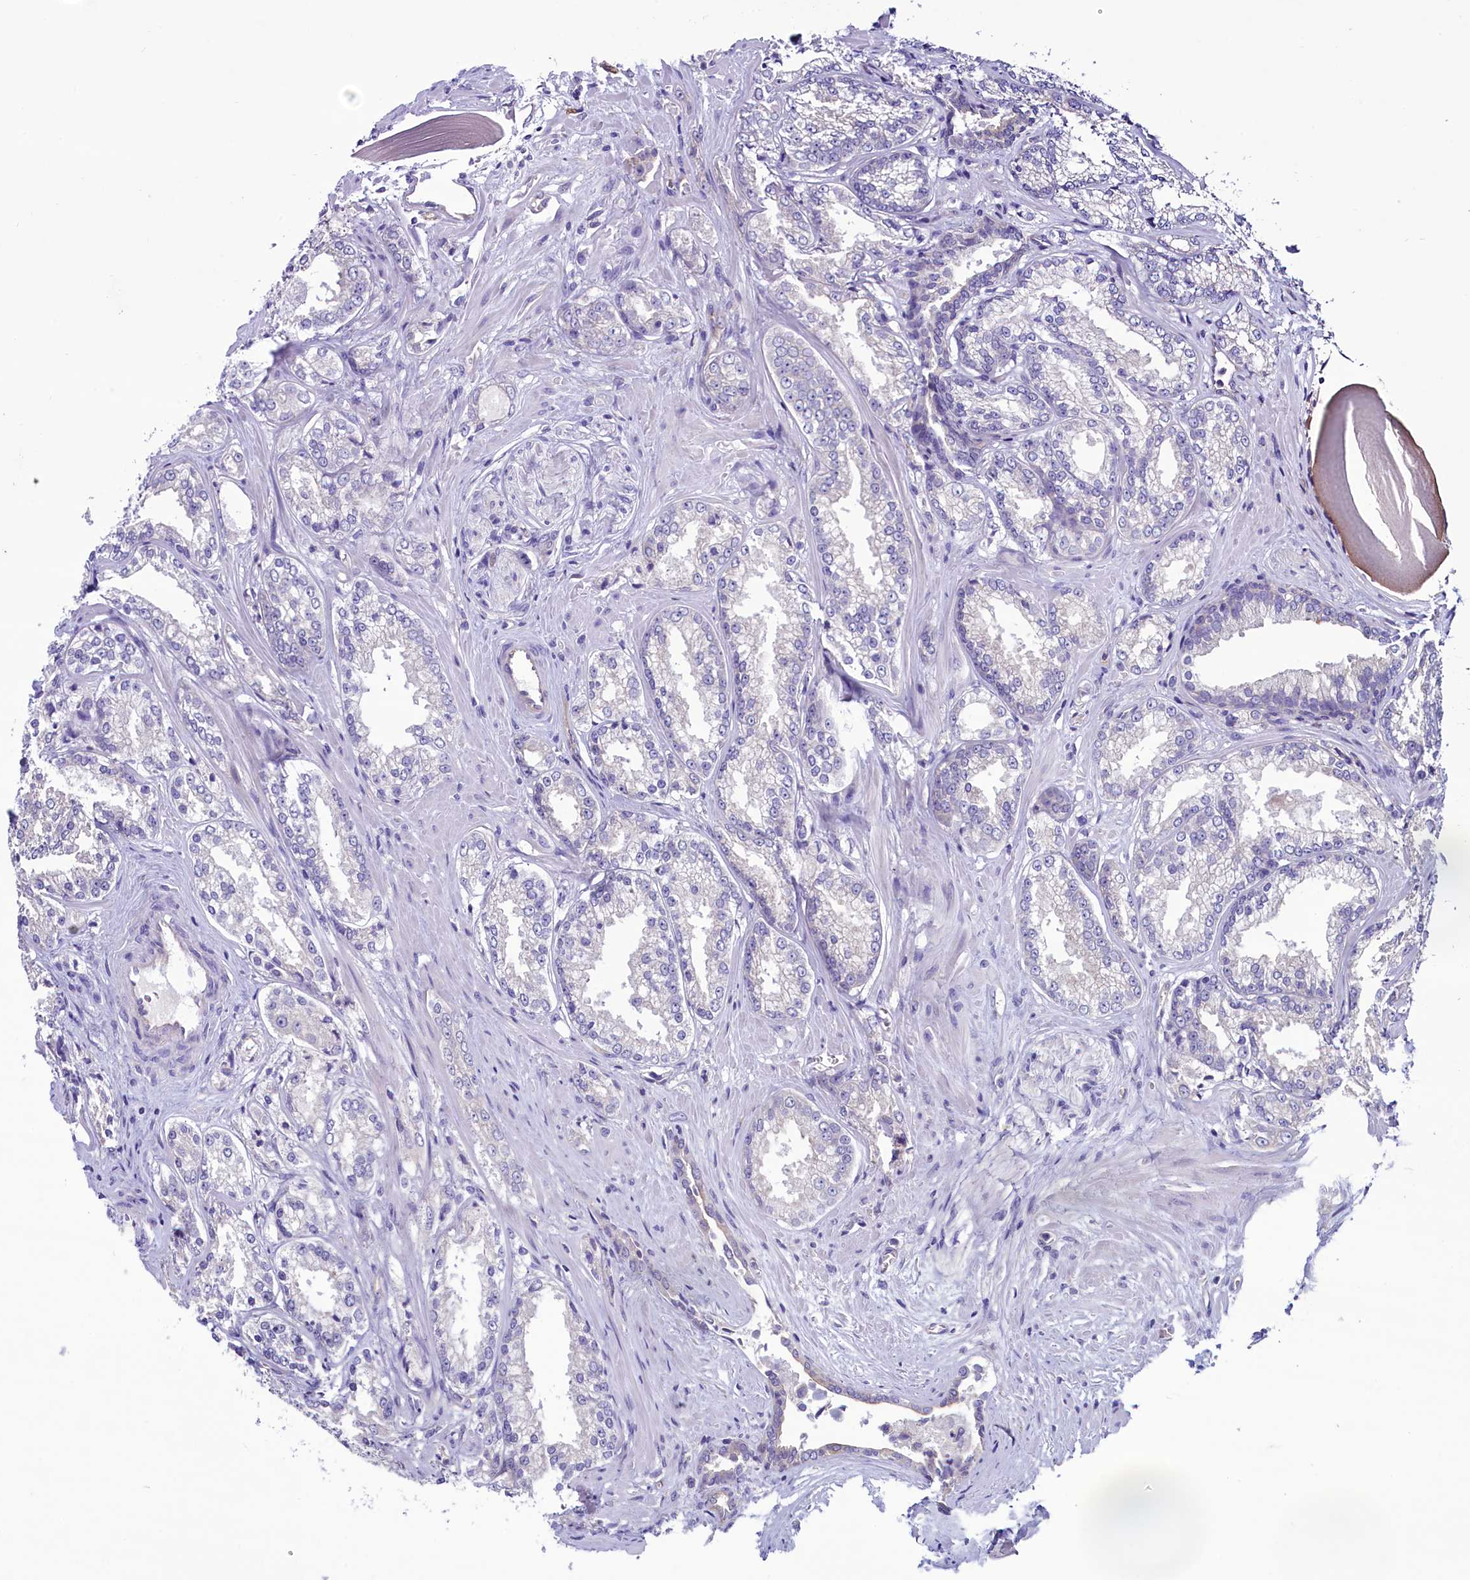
{"staining": {"intensity": "negative", "quantity": "none", "location": "none"}, "tissue": "prostate cancer", "cell_type": "Tumor cells", "image_type": "cancer", "snomed": [{"axis": "morphology", "description": "Adenocarcinoma, Low grade"}, {"axis": "topography", "description": "Prostate"}], "caption": "Low-grade adenocarcinoma (prostate) was stained to show a protein in brown. There is no significant staining in tumor cells.", "gene": "KRBOX5", "patient": {"sex": "male", "age": 47}}